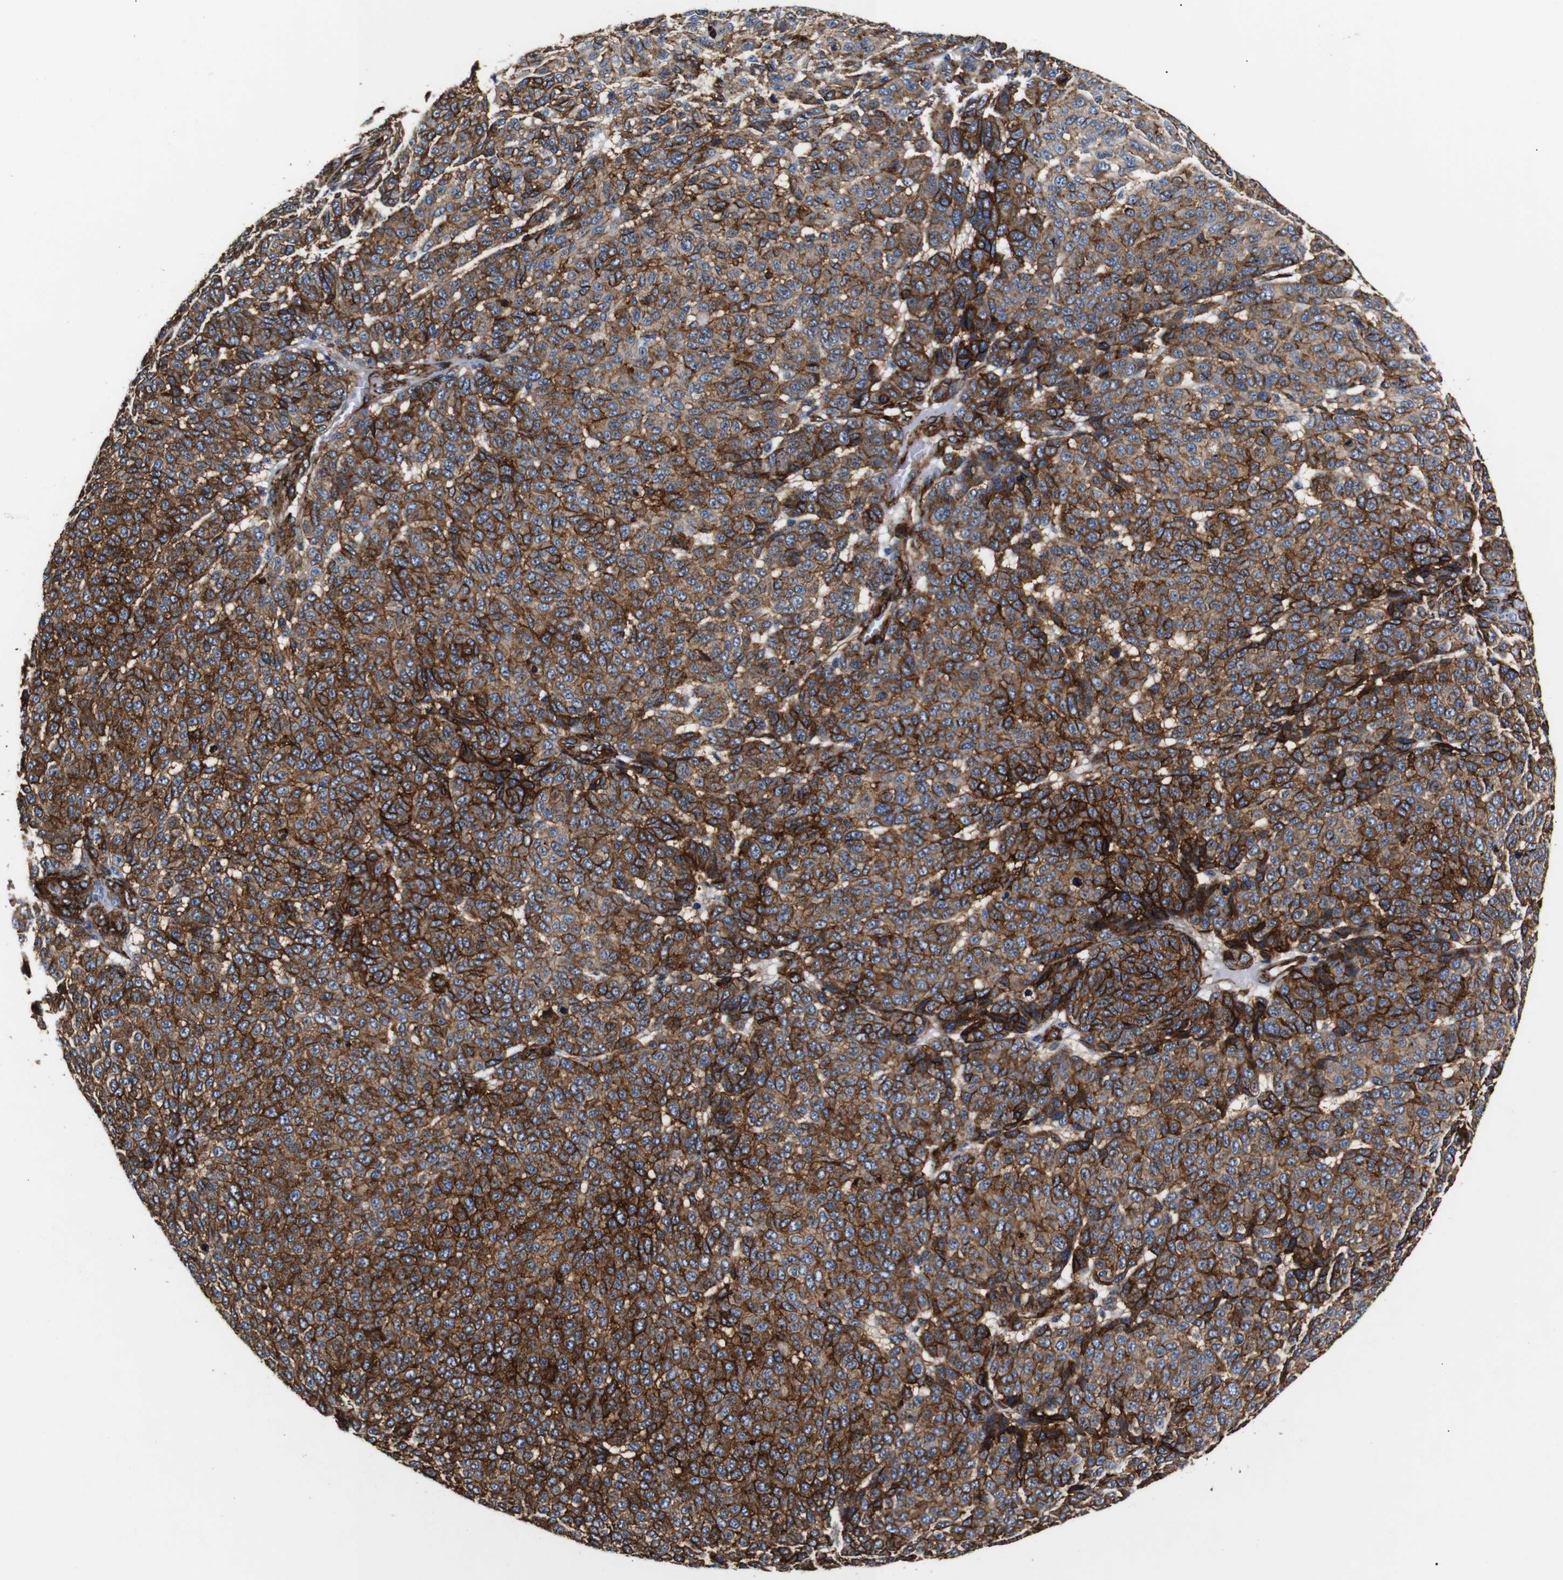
{"staining": {"intensity": "strong", "quantity": ">75%", "location": "cytoplasmic/membranous"}, "tissue": "melanoma", "cell_type": "Tumor cells", "image_type": "cancer", "snomed": [{"axis": "morphology", "description": "Malignant melanoma, NOS"}, {"axis": "topography", "description": "Skin"}], "caption": "Malignant melanoma tissue exhibits strong cytoplasmic/membranous positivity in about >75% of tumor cells, visualized by immunohistochemistry.", "gene": "CAV2", "patient": {"sex": "male", "age": 59}}